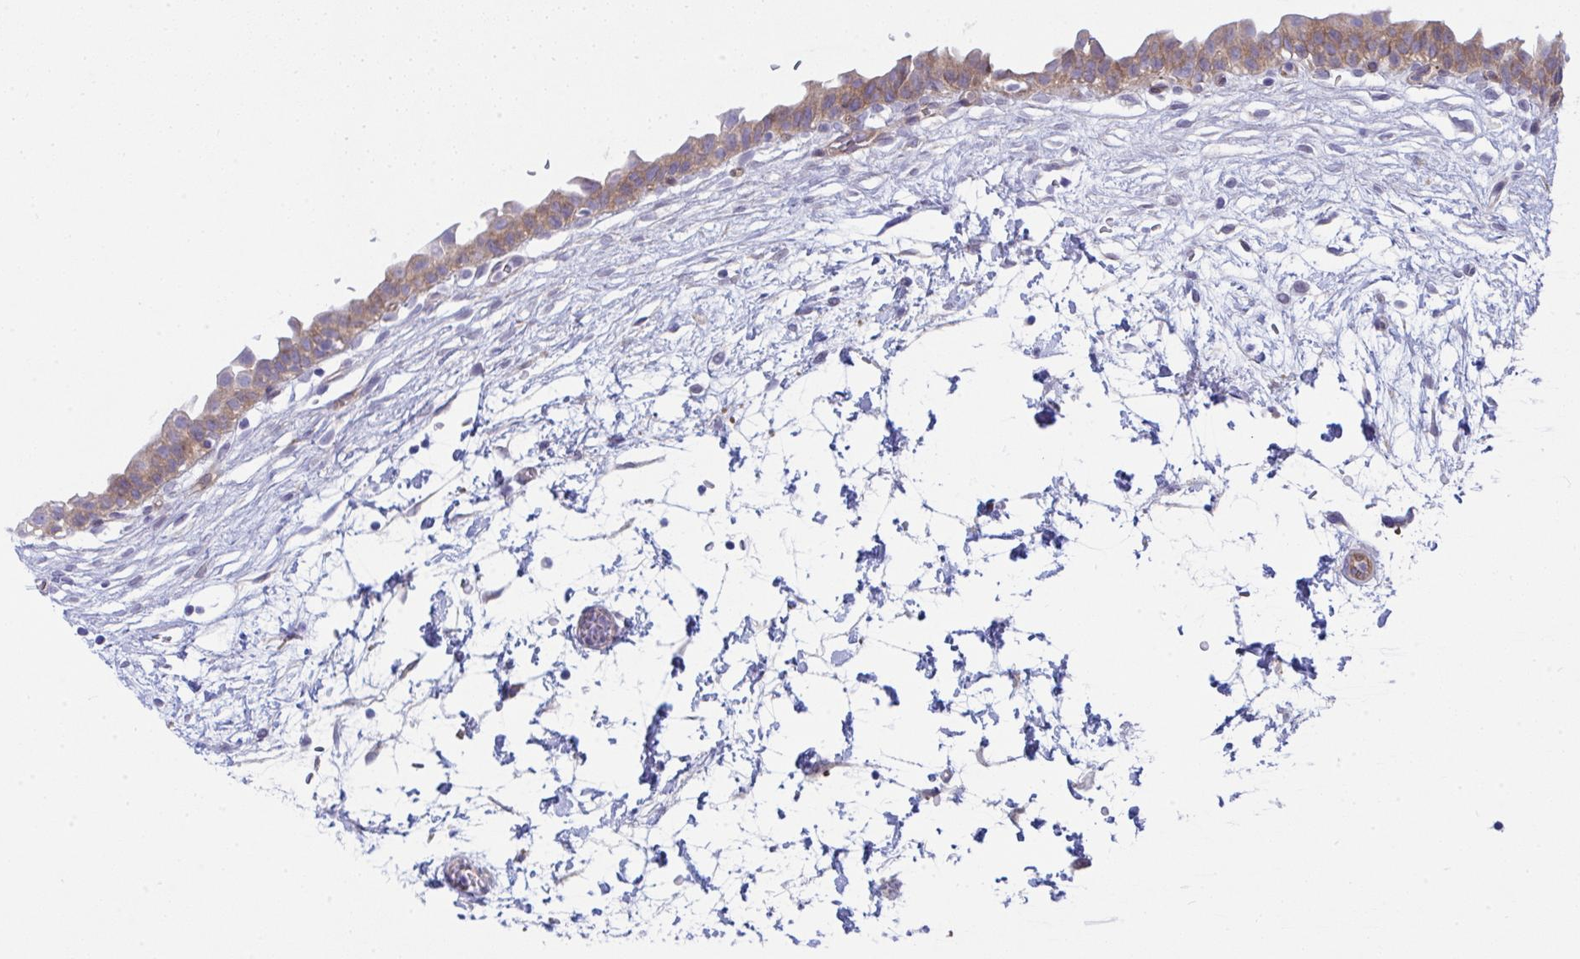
{"staining": {"intensity": "moderate", "quantity": ">75%", "location": "cytoplasmic/membranous"}, "tissue": "urinary bladder", "cell_type": "Urothelial cells", "image_type": "normal", "snomed": [{"axis": "morphology", "description": "Normal tissue, NOS"}, {"axis": "topography", "description": "Urinary bladder"}], "caption": "Urothelial cells display medium levels of moderate cytoplasmic/membranous staining in approximately >75% of cells in benign urinary bladder. The staining was performed using DAB, with brown indicating positive protein expression. Nuclei are stained blue with hematoxylin.", "gene": "GAB1", "patient": {"sex": "male", "age": 37}}